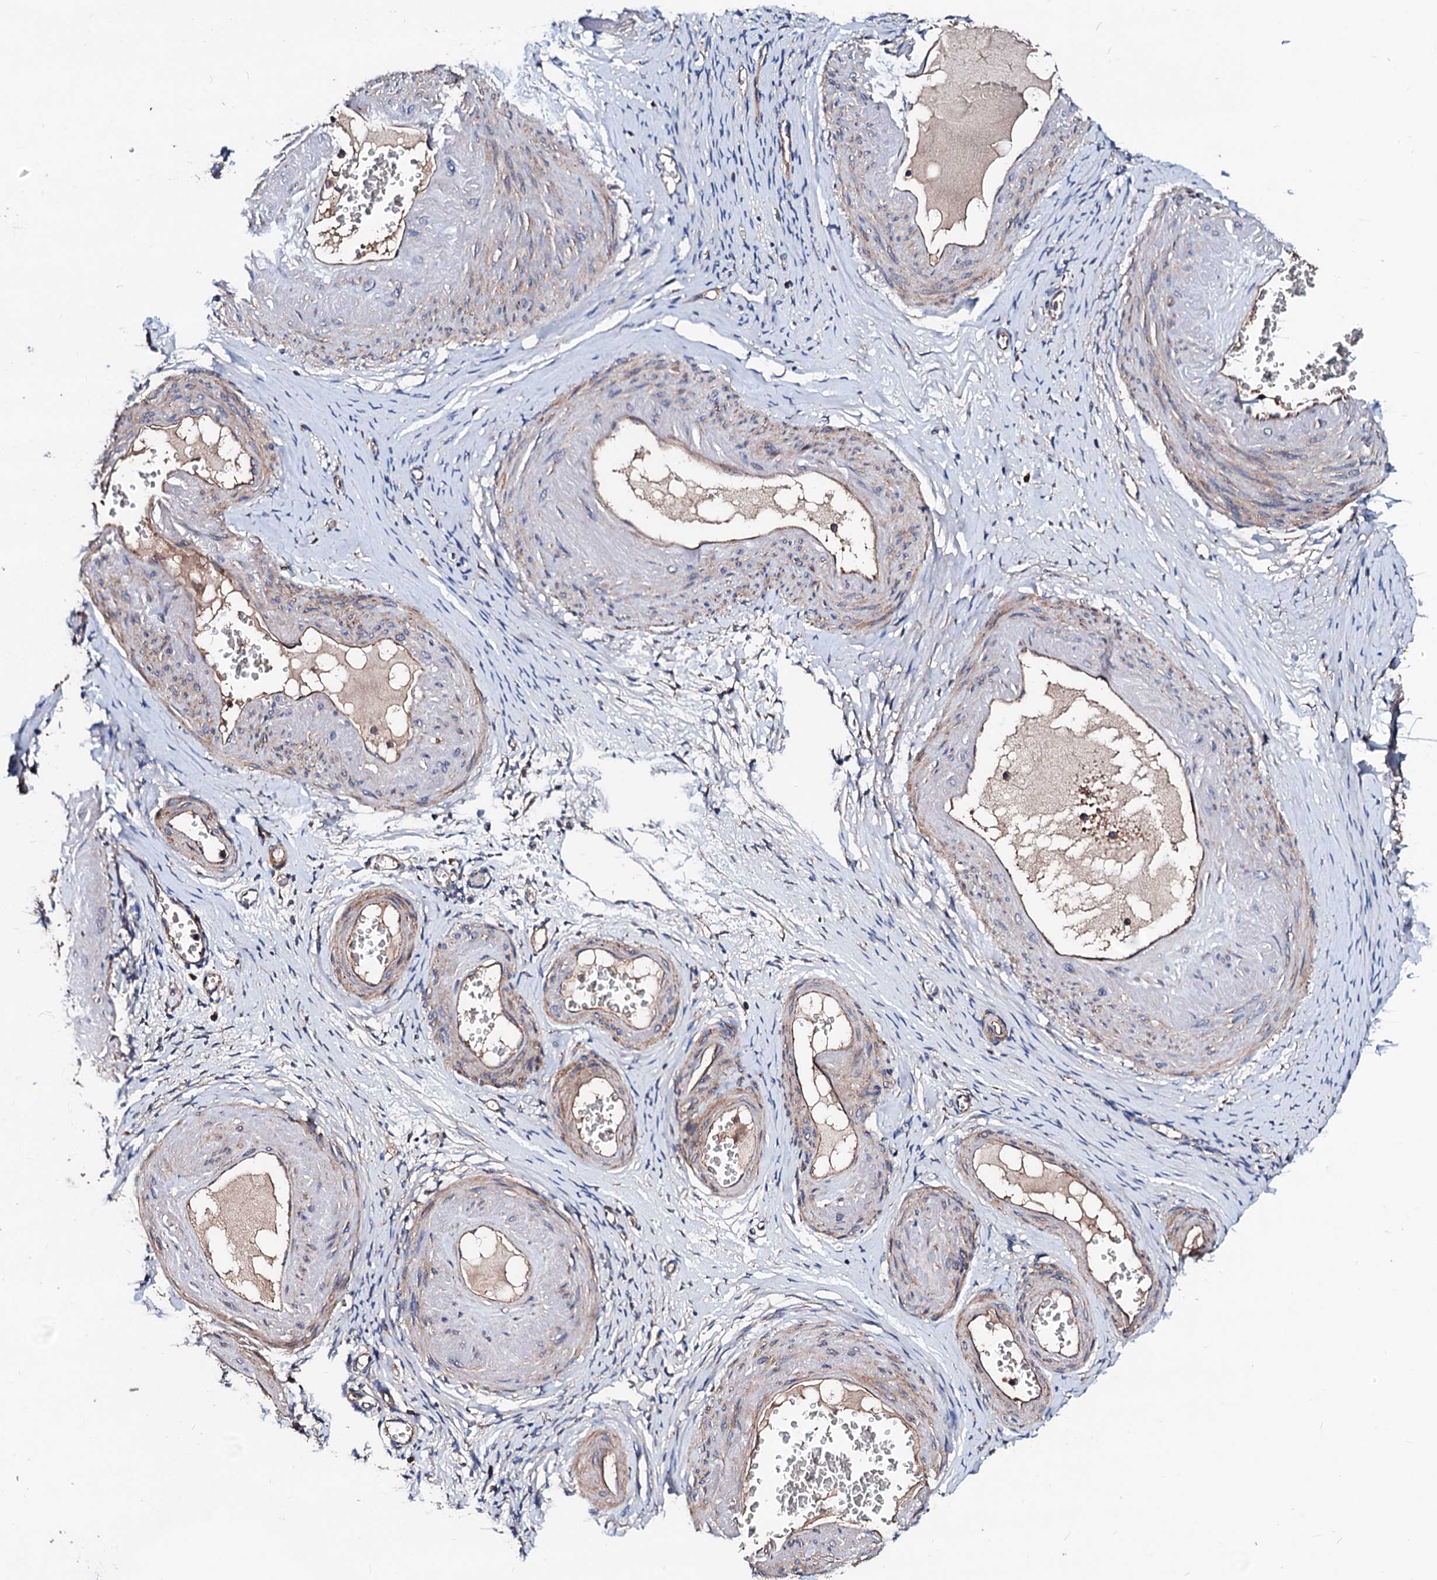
{"staining": {"intensity": "strong", "quantity": "25%-75%", "location": "cytoplasmic/membranous"}, "tissue": "adipose tissue", "cell_type": "Adipocytes", "image_type": "normal", "snomed": [{"axis": "morphology", "description": "Normal tissue, NOS"}, {"axis": "topography", "description": "Vascular tissue"}, {"axis": "topography", "description": "Fallopian tube"}, {"axis": "topography", "description": "Ovary"}], "caption": "Benign adipose tissue was stained to show a protein in brown. There is high levels of strong cytoplasmic/membranous positivity in approximately 25%-75% of adipocytes.", "gene": "TBCEL", "patient": {"sex": "female", "age": 67}}